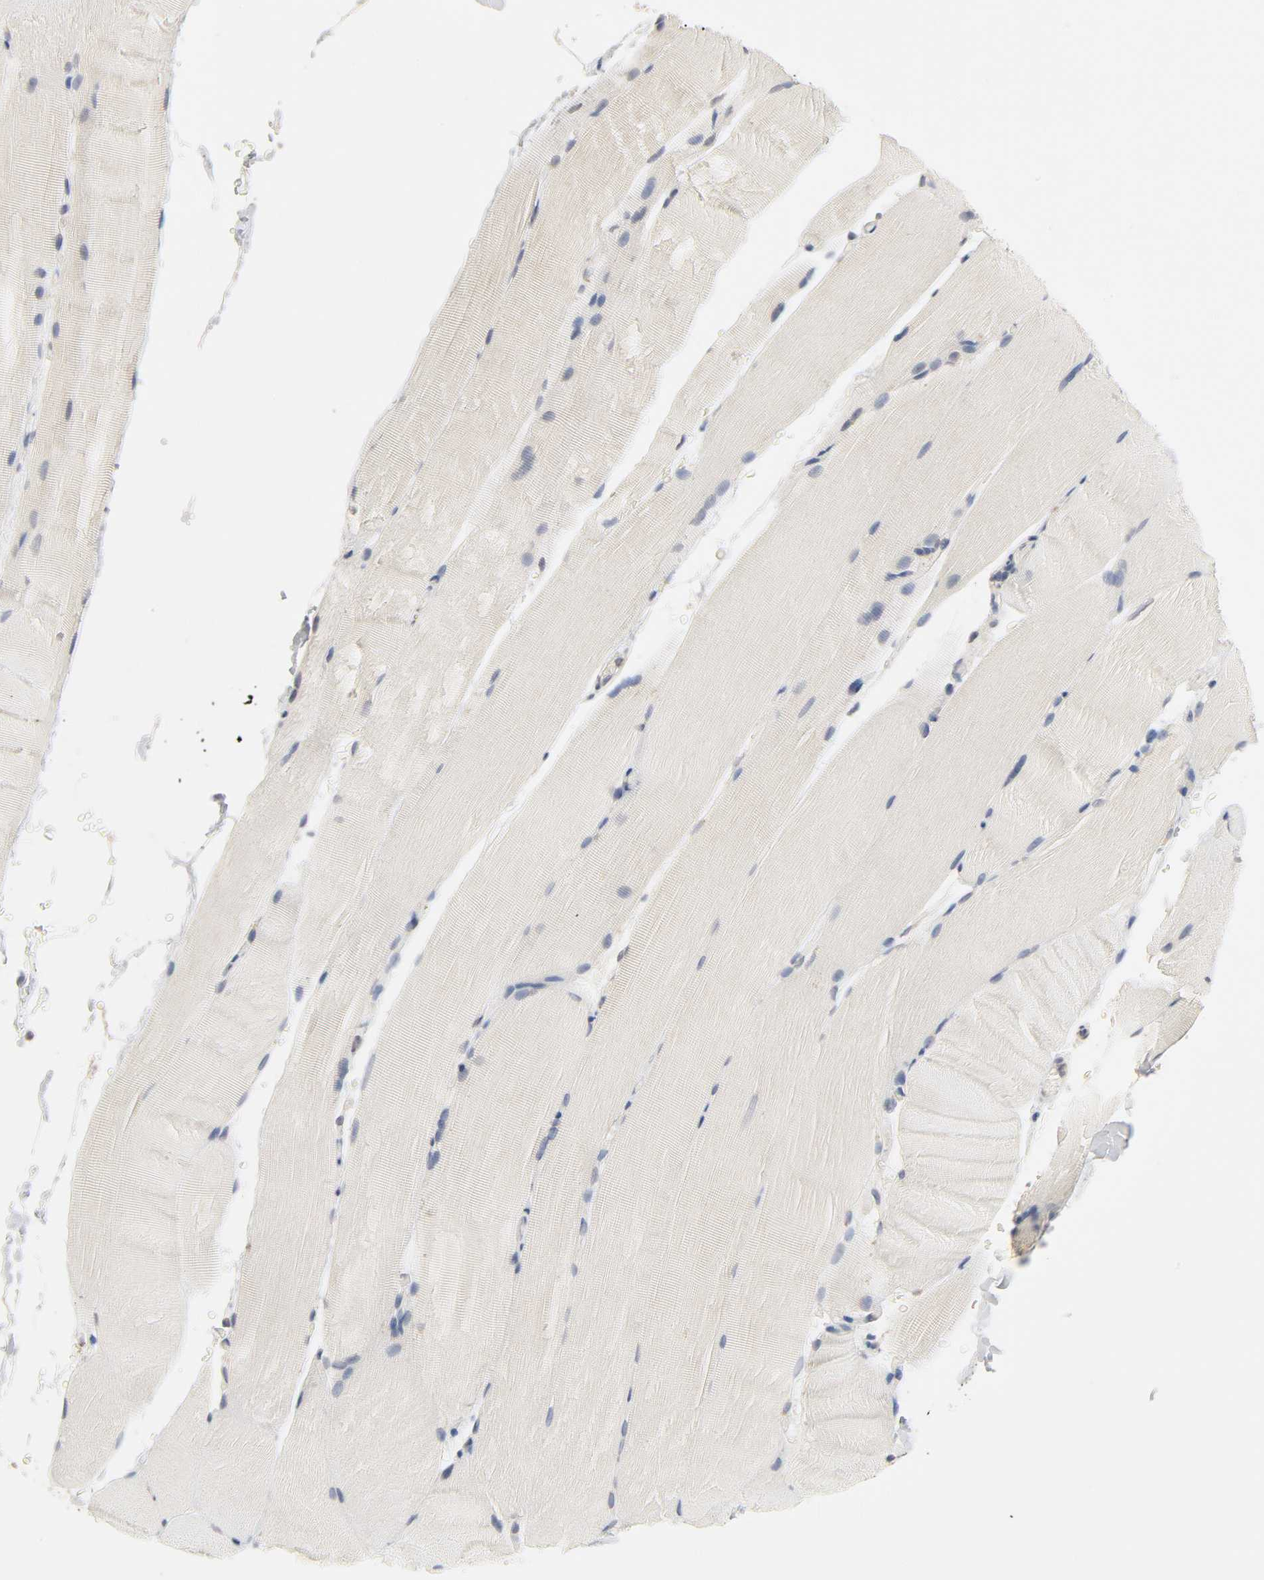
{"staining": {"intensity": "negative", "quantity": "none", "location": "none"}, "tissue": "skeletal muscle", "cell_type": "Myocytes", "image_type": "normal", "snomed": [{"axis": "morphology", "description": "Normal tissue, NOS"}, {"axis": "topography", "description": "Skeletal muscle"}, {"axis": "topography", "description": "Parathyroid gland"}], "caption": "Immunohistochemistry (IHC) of normal human skeletal muscle demonstrates no staining in myocytes.", "gene": "CLEC4E", "patient": {"sex": "female", "age": 37}}